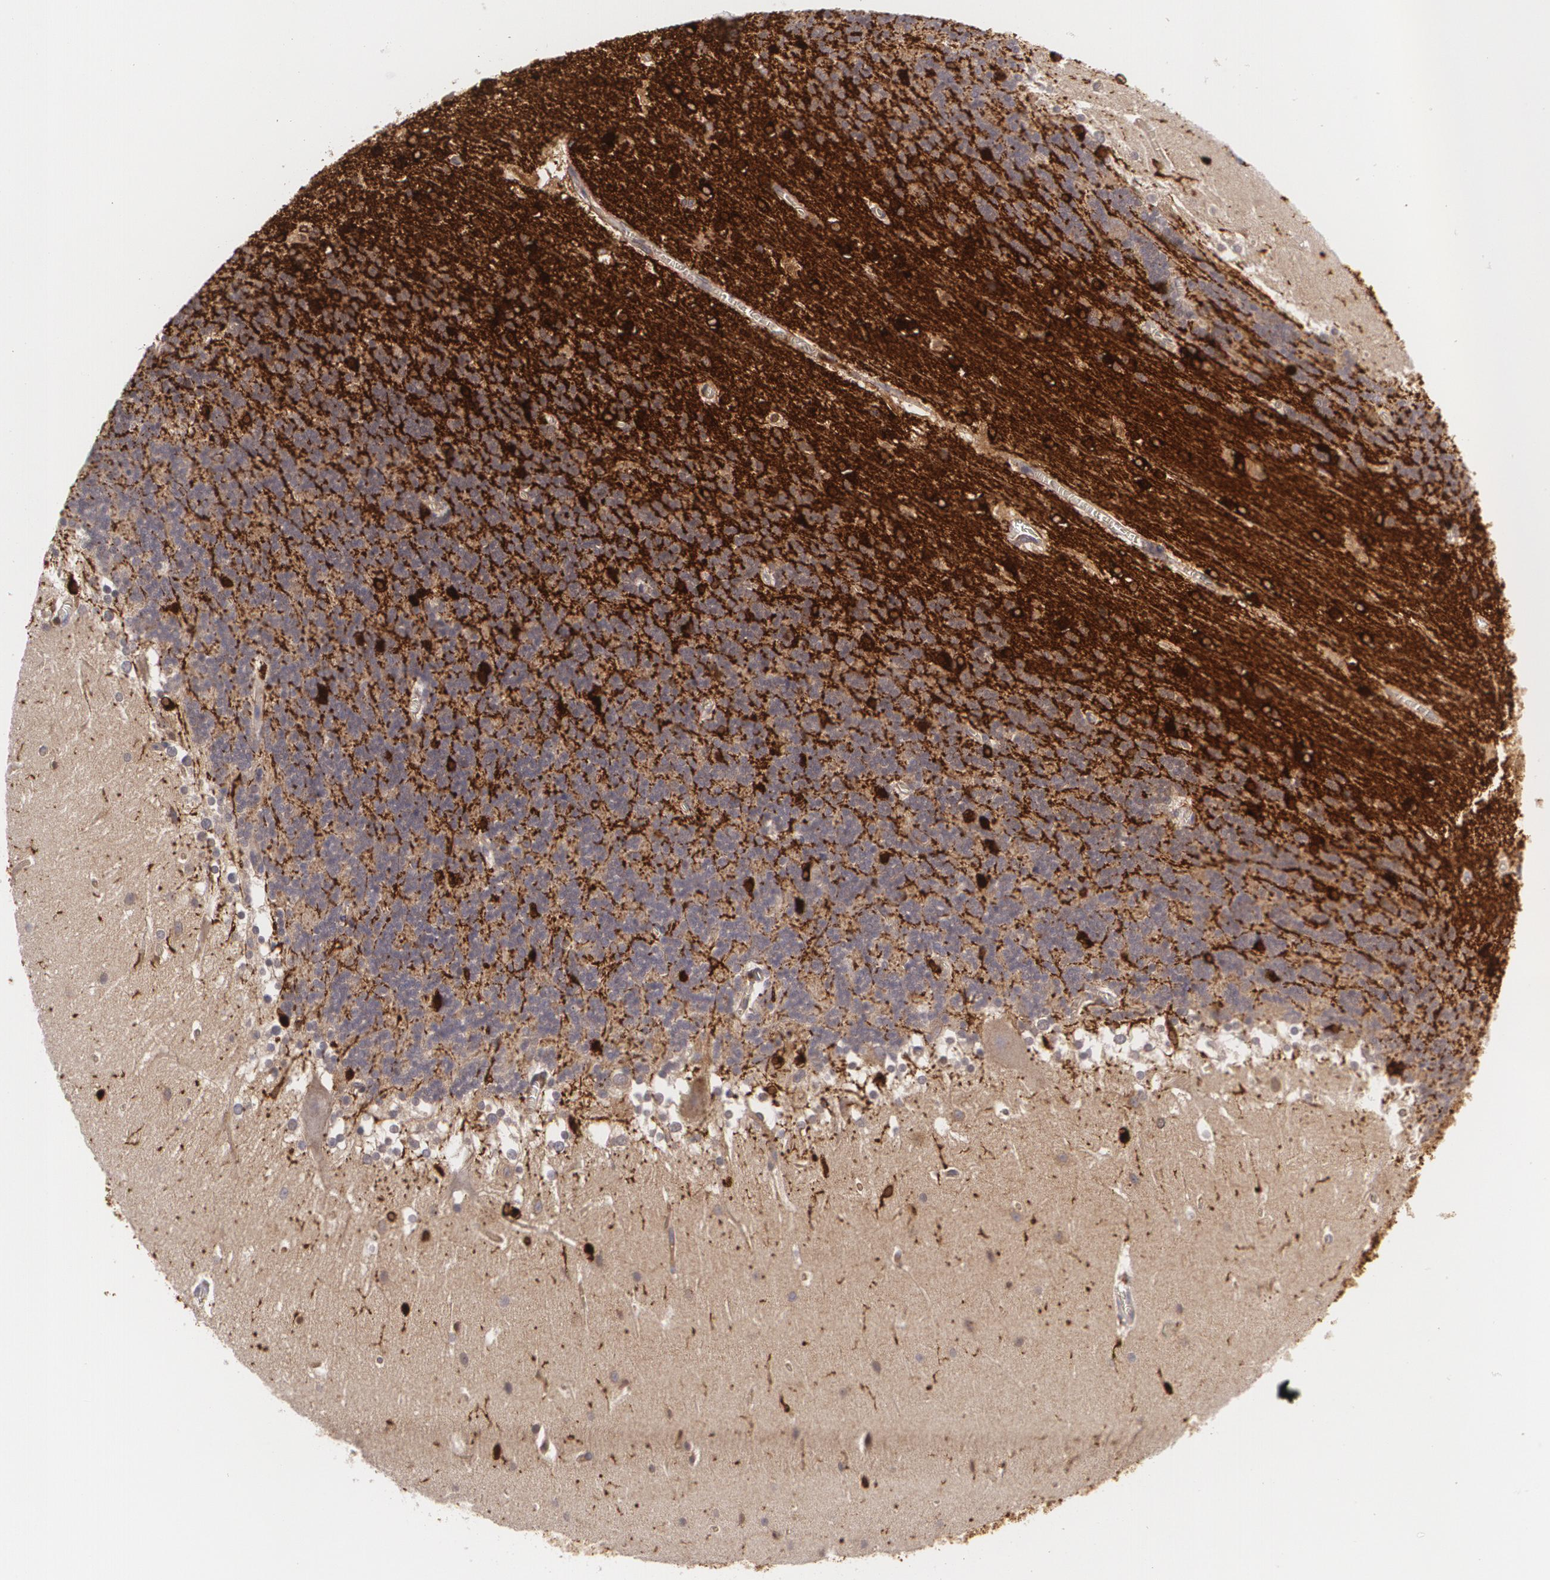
{"staining": {"intensity": "moderate", "quantity": "25%-75%", "location": "cytoplasmic/membranous"}, "tissue": "cerebellum", "cell_type": "Cells in granular layer", "image_type": "normal", "snomed": [{"axis": "morphology", "description": "Normal tissue, NOS"}, {"axis": "topography", "description": "Cerebellum"}], "caption": "This histopathology image exhibits immunohistochemistry staining of benign human cerebellum, with medium moderate cytoplasmic/membranous positivity in about 25%-75% of cells in granular layer.", "gene": "BIN1", "patient": {"sex": "female", "age": 19}}